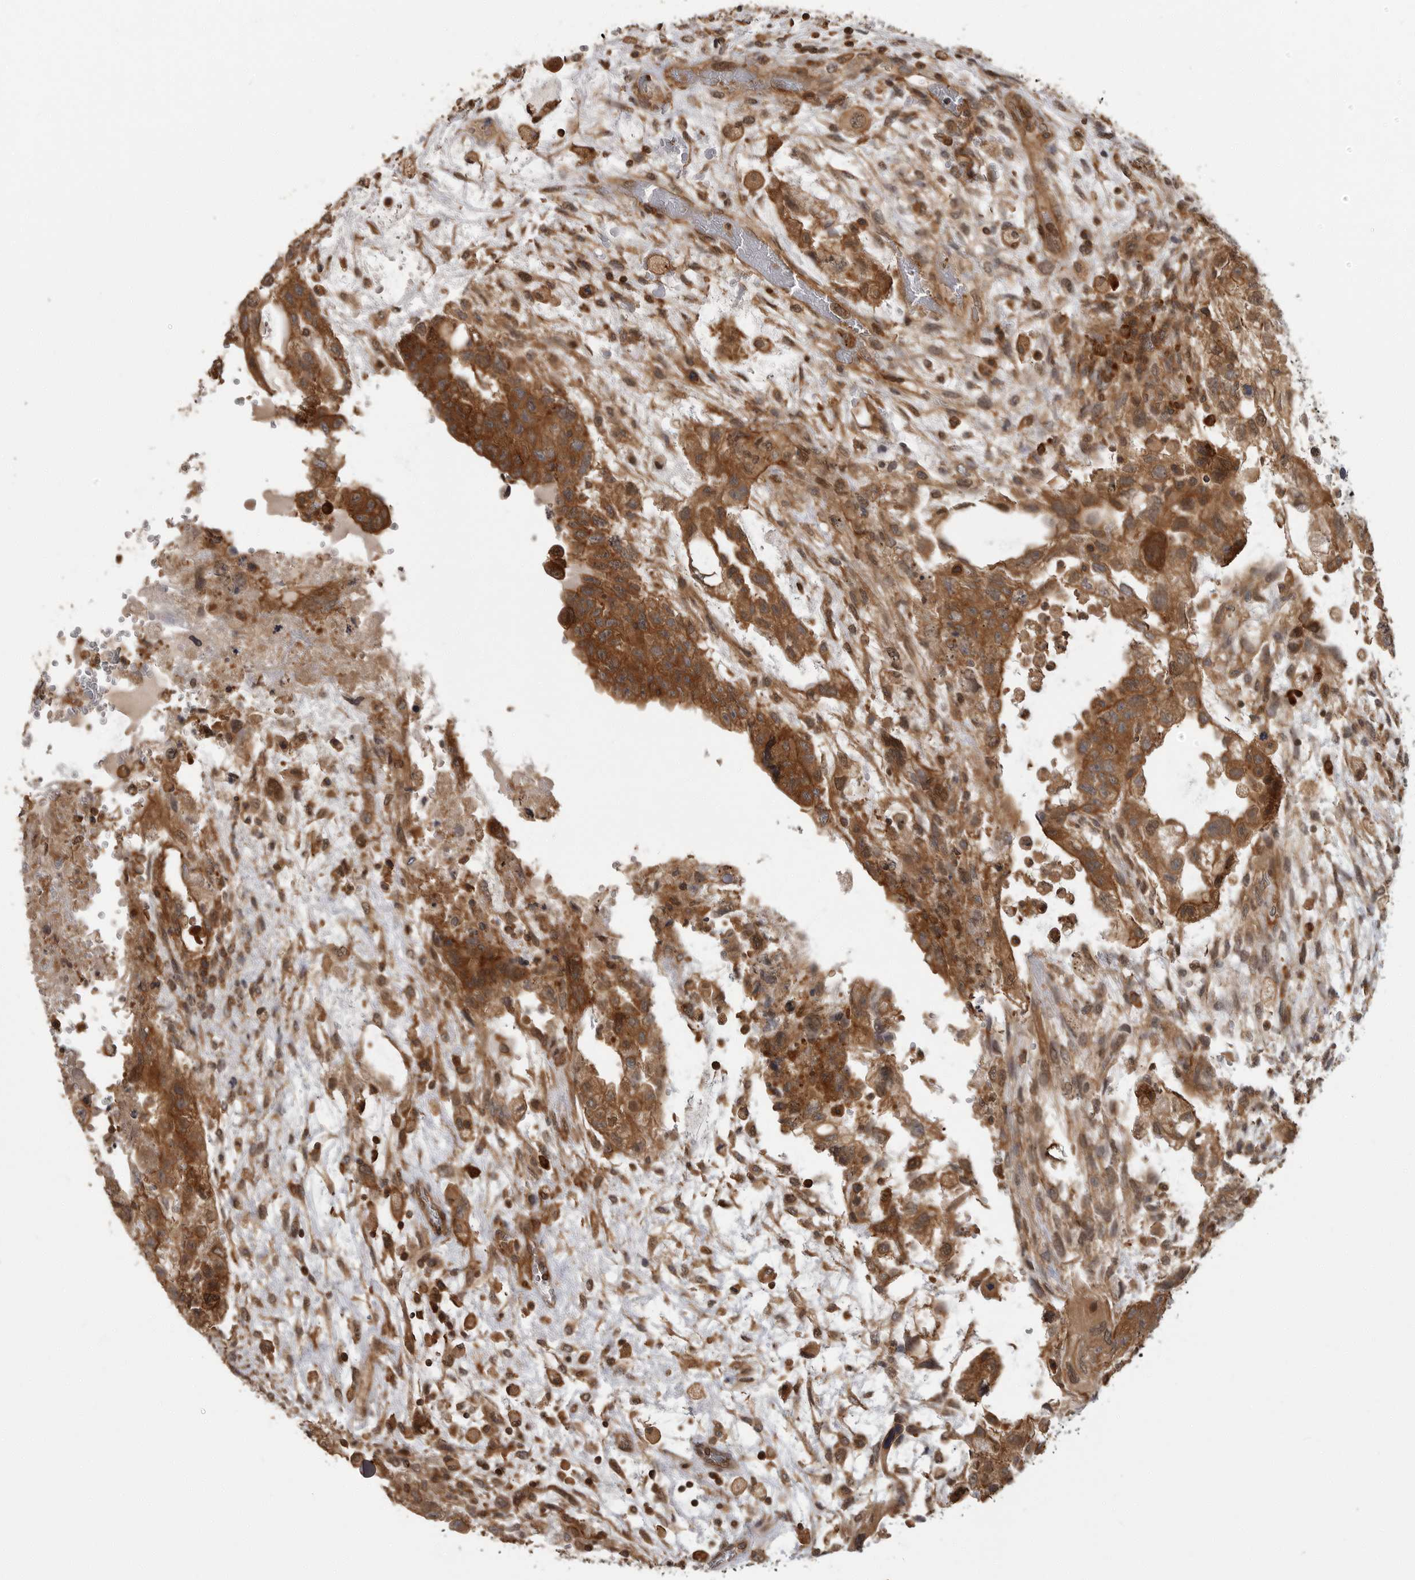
{"staining": {"intensity": "strong", "quantity": ">75%", "location": "cytoplasmic/membranous"}, "tissue": "testis cancer", "cell_type": "Tumor cells", "image_type": "cancer", "snomed": [{"axis": "morphology", "description": "Carcinoma, Embryonal, NOS"}, {"axis": "topography", "description": "Testis"}], "caption": "IHC of human testis cancer (embryonal carcinoma) demonstrates high levels of strong cytoplasmic/membranous expression in approximately >75% of tumor cells.", "gene": "ERN1", "patient": {"sex": "male", "age": 36}}